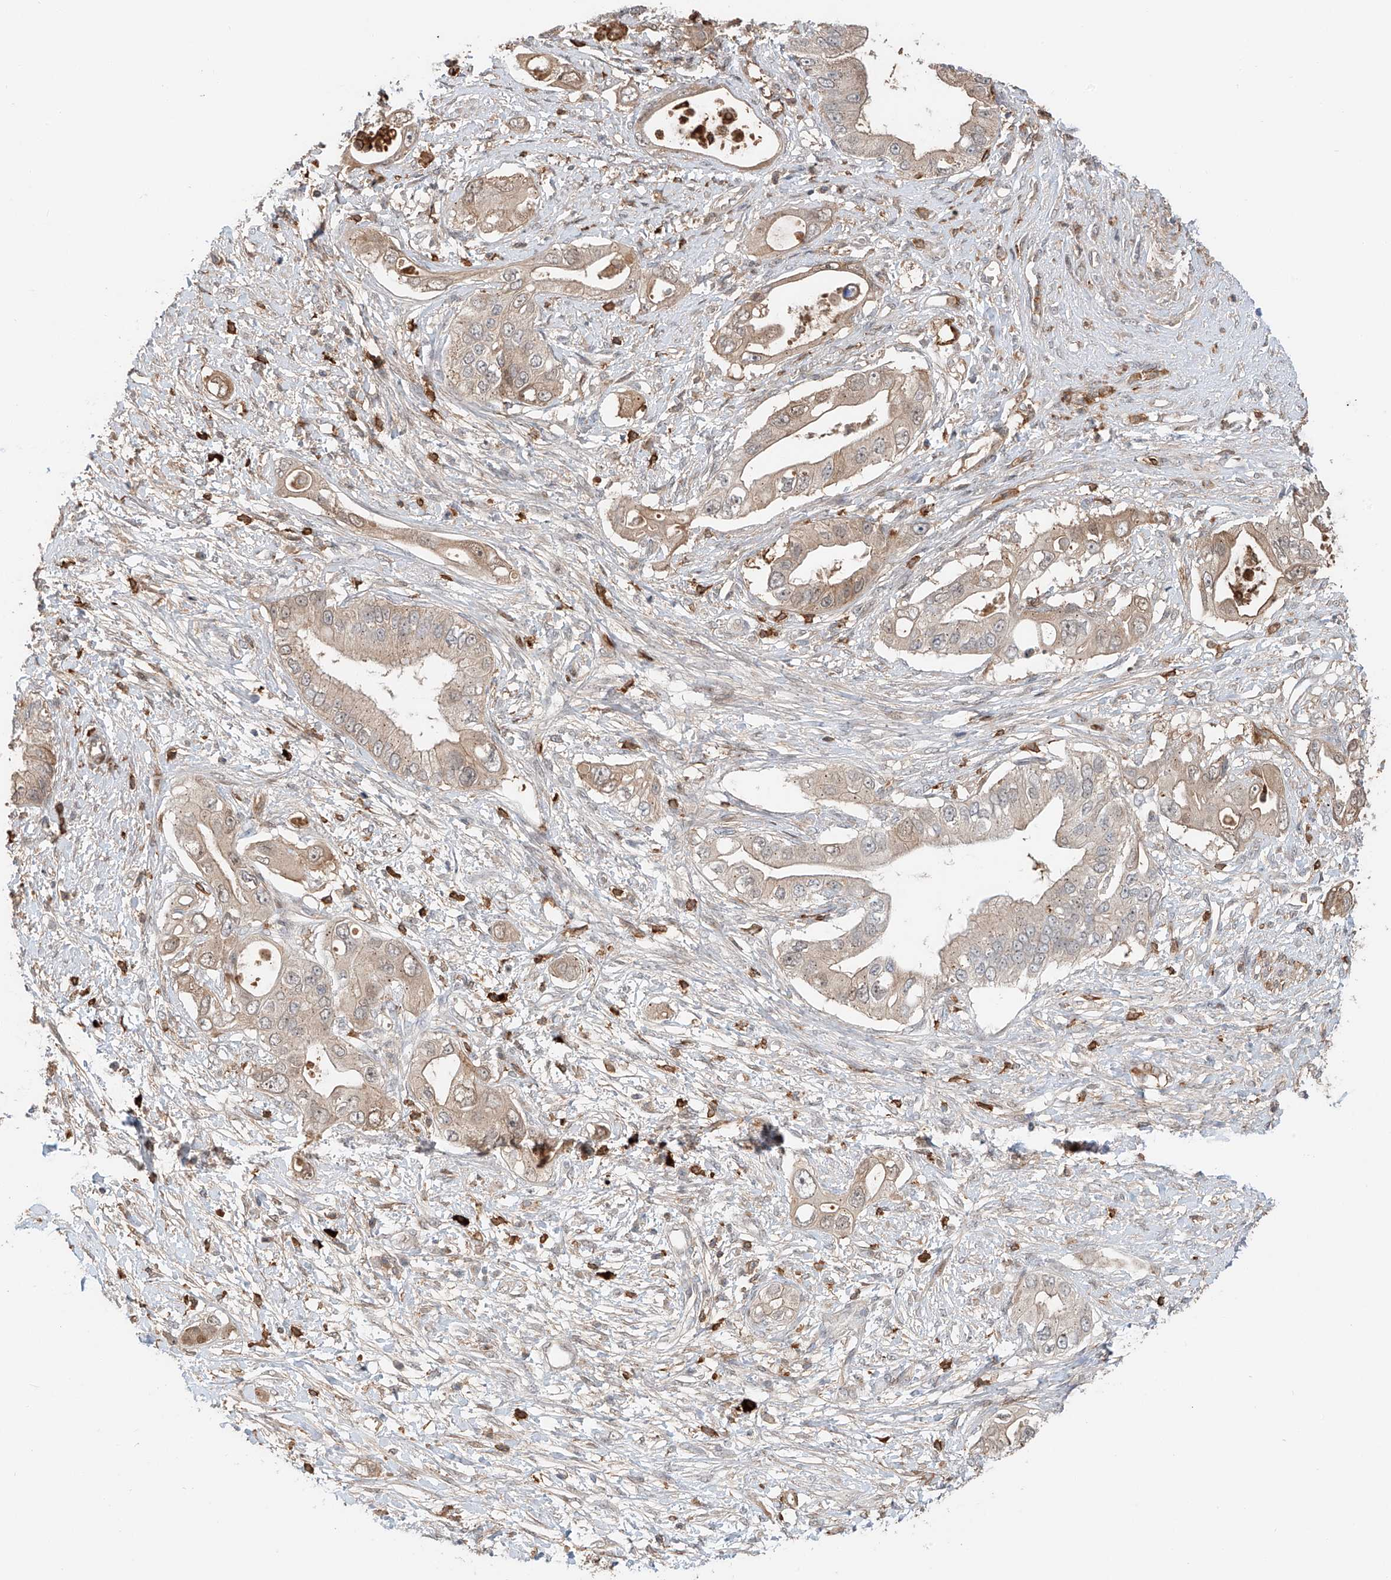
{"staining": {"intensity": "moderate", "quantity": "<25%", "location": "nuclear"}, "tissue": "pancreatic cancer", "cell_type": "Tumor cells", "image_type": "cancer", "snomed": [{"axis": "morphology", "description": "Inflammation, NOS"}, {"axis": "morphology", "description": "Adenocarcinoma, NOS"}, {"axis": "topography", "description": "Pancreas"}], "caption": "Protein staining displays moderate nuclear expression in about <25% of tumor cells in pancreatic cancer (adenocarcinoma).", "gene": "CEP162", "patient": {"sex": "female", "age": 56}}